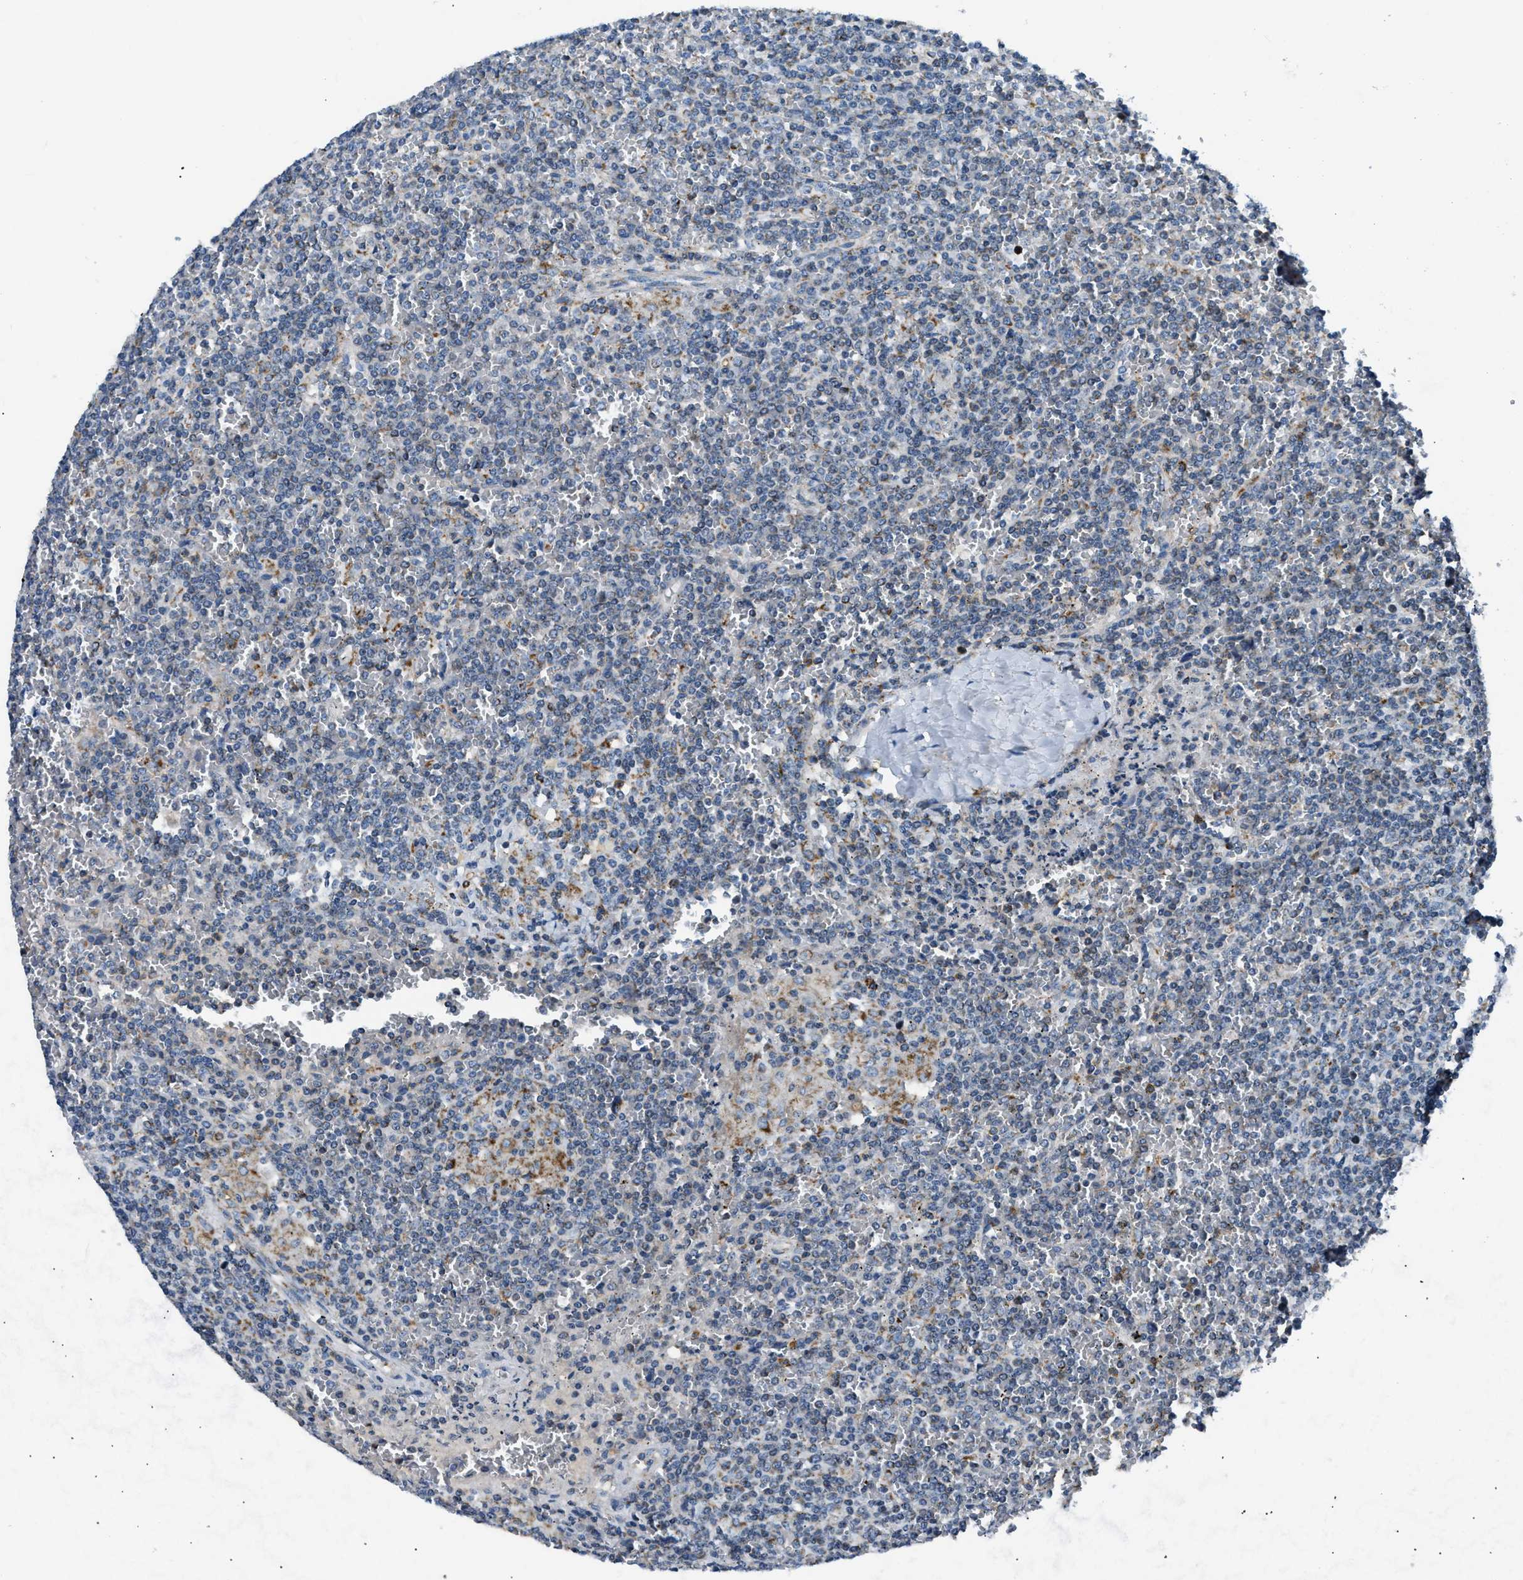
{"staining": {"intensity": "negative", "quantity": "none", "location": "none"}, "tissue": "lymphoma", "cell_type": "Tumor cells", "image_type": "cancer", "snomed": [{"axis": "morphology", "description": "Malignant lymphoma, non-Hodgkin's type, Low grade"}, {"axis": "topography", "description": "Spleen"}], "caption": "This micrograph is of lymphoma stained with IHC to label a protein in brown with the nuclei are counter-stained blue. There is no expression in tumor cells. (Stains: DAB (3,3'-diaminobenzidine) IHC with hematoxylin counter stain, Microscopy: brightfield microscopy at high magnification).", "gene": "ACADVL", "patient": {"sex": "female", "age": 19}}